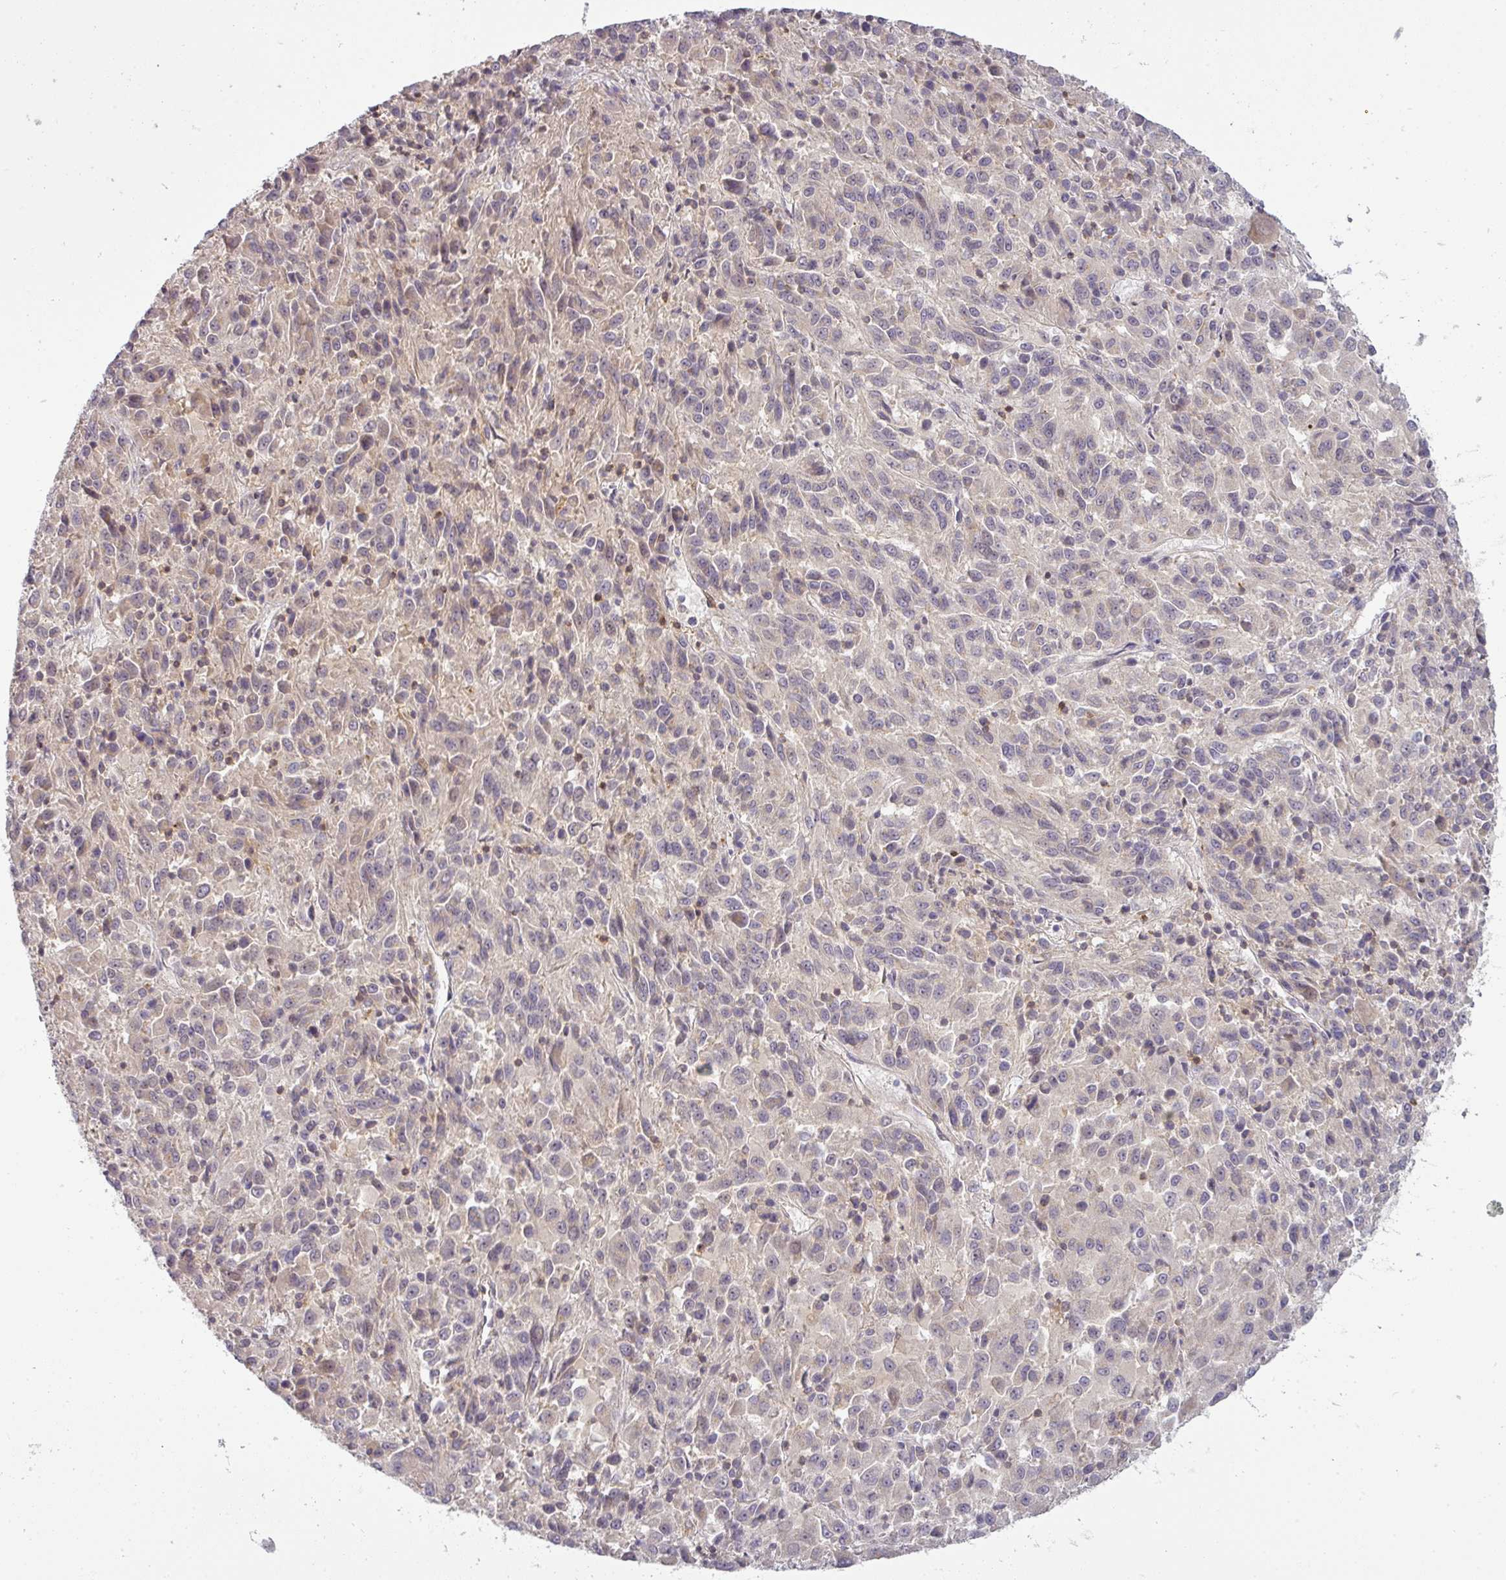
{"staining": {"intensity": "negative", "quantity": "none", "location": "none"}, "tissue": "melanoma", "cell_type": "Tumor cells", "image_type": "cancer", "snomed": [{"axis": "morphology", "description": "Malignant melanoma, Metastatic site"}, {"axis": "topography", "description": "Lung"}], "caption": "Immunohistochemical staining of melanoma reveals no significant staining in tumor cells. Nuclei are stained in blue.", "gene": "NIN", "patient": {"sex": "male", "age": 64}}